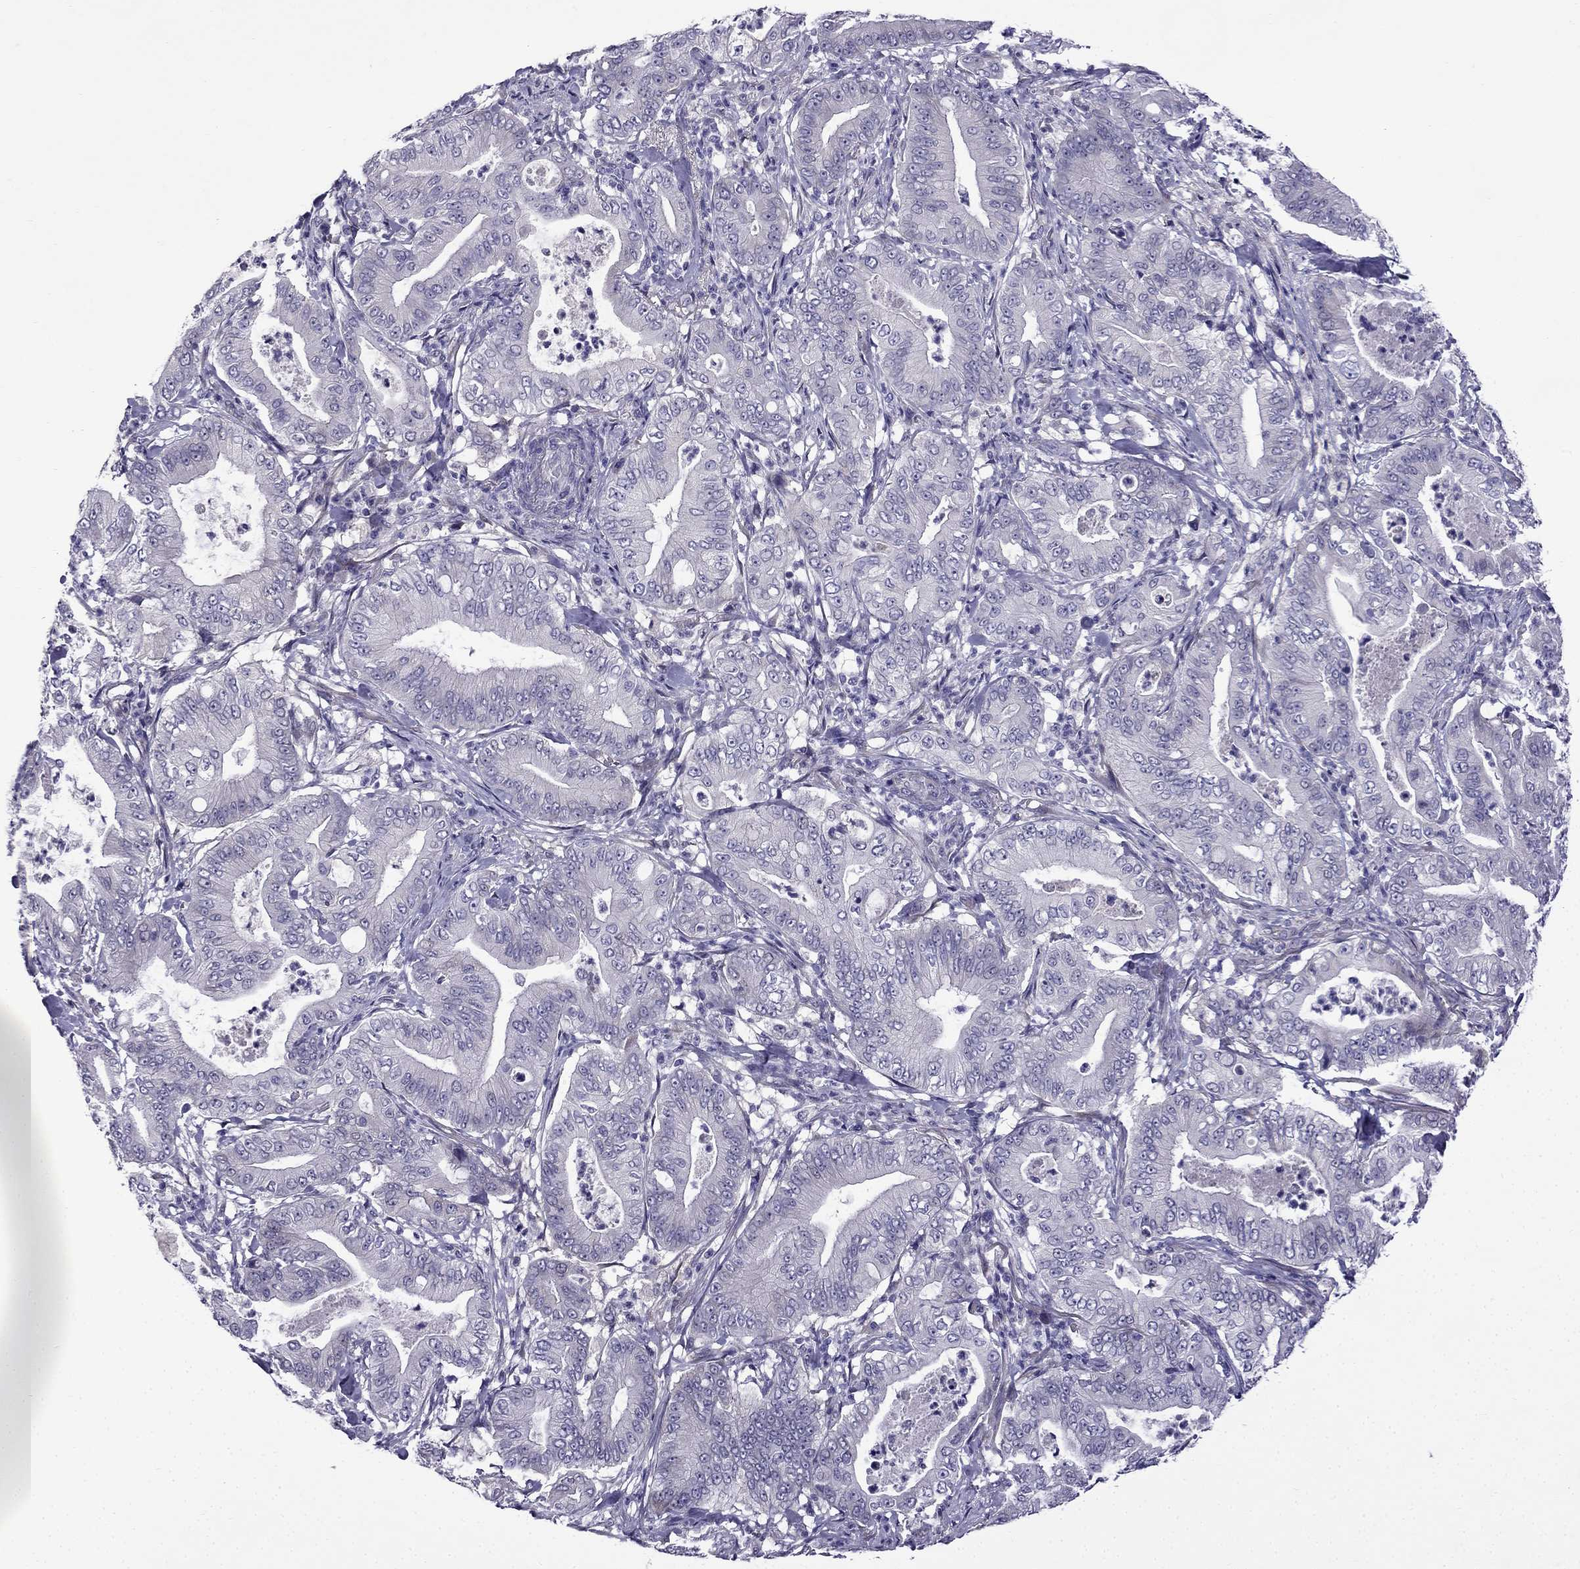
{"staining": {"intensity": "negative", "quantity": "none", "location": "none"}, "tissue": "pancreatic cancer", "cell_type": "Tumor cells", "image_type": "cancer", "snomed": [{"axis": "morphology", "description": "Adenocarcinoma, NOS"}, {"axis": "topography", "description": "Pancreas"}], "caption": "DAB (3,3'-diaminobenzidine) immunohistochemical staining of pancreatic adenocarcinoma displays no significant staining in tumor cells.", "gene": "PI16", "patient": {"sex": "male", "age": 71}}